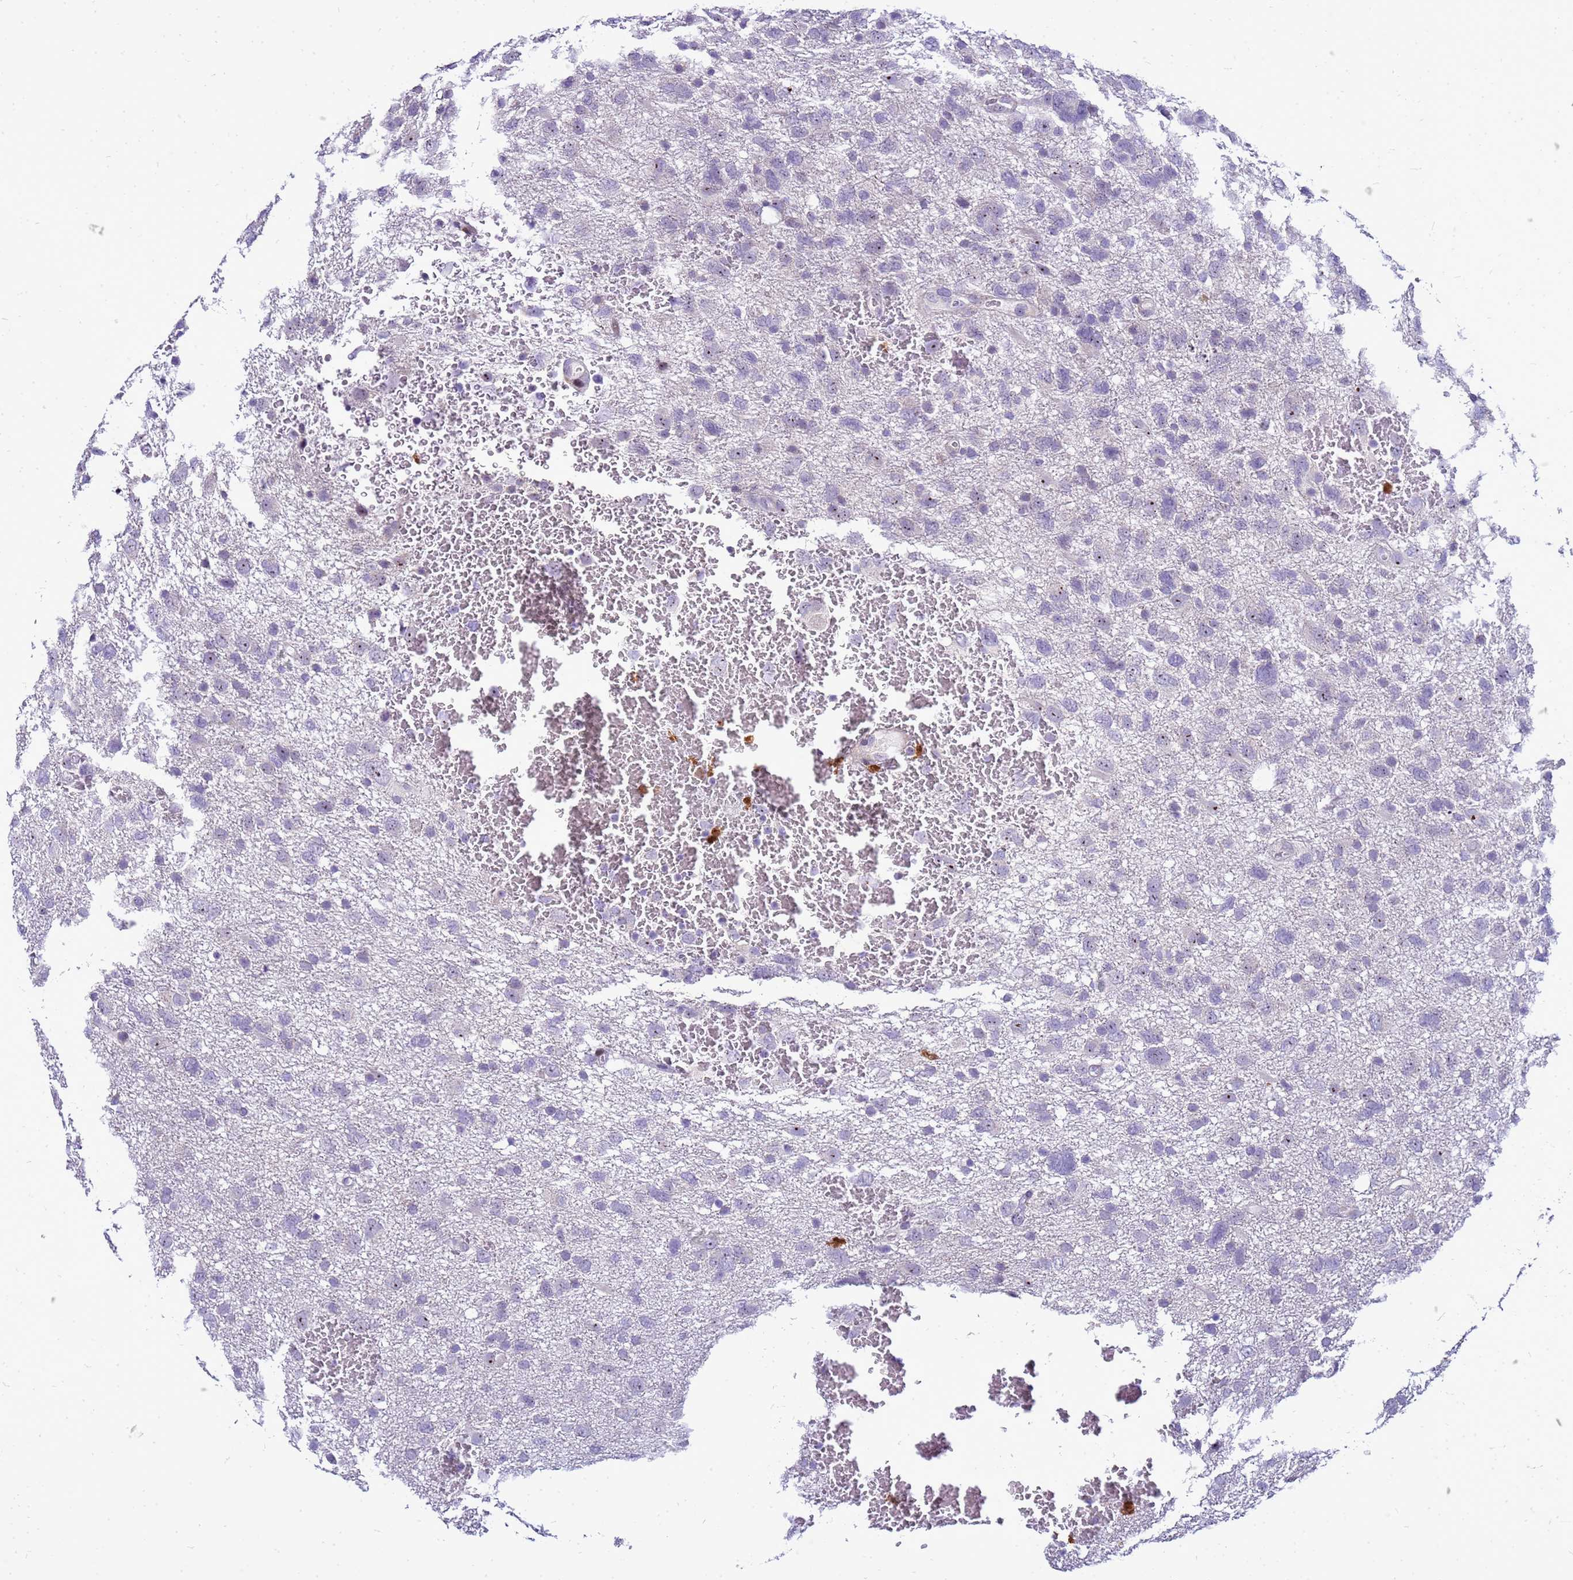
{"staining": {"intensity": "negative", "quantity": "none", "location": "none"}, "tissue": "glioma", "cell_type": "Tumor cells", "image_type": "cancer", "snomed": [{"axis": "morphology", "description": "Glioma, malignant, High grade"}, {"axis": "topography", "description": "Brain"}], "caption": "This is an immunohistochemistry (IHC) photomicrograph of human high-grade glioma (malignant). There is no expression in tumor cells.", "gene": "VPS4B", "patient": {"sex": "male", "age": 61}}